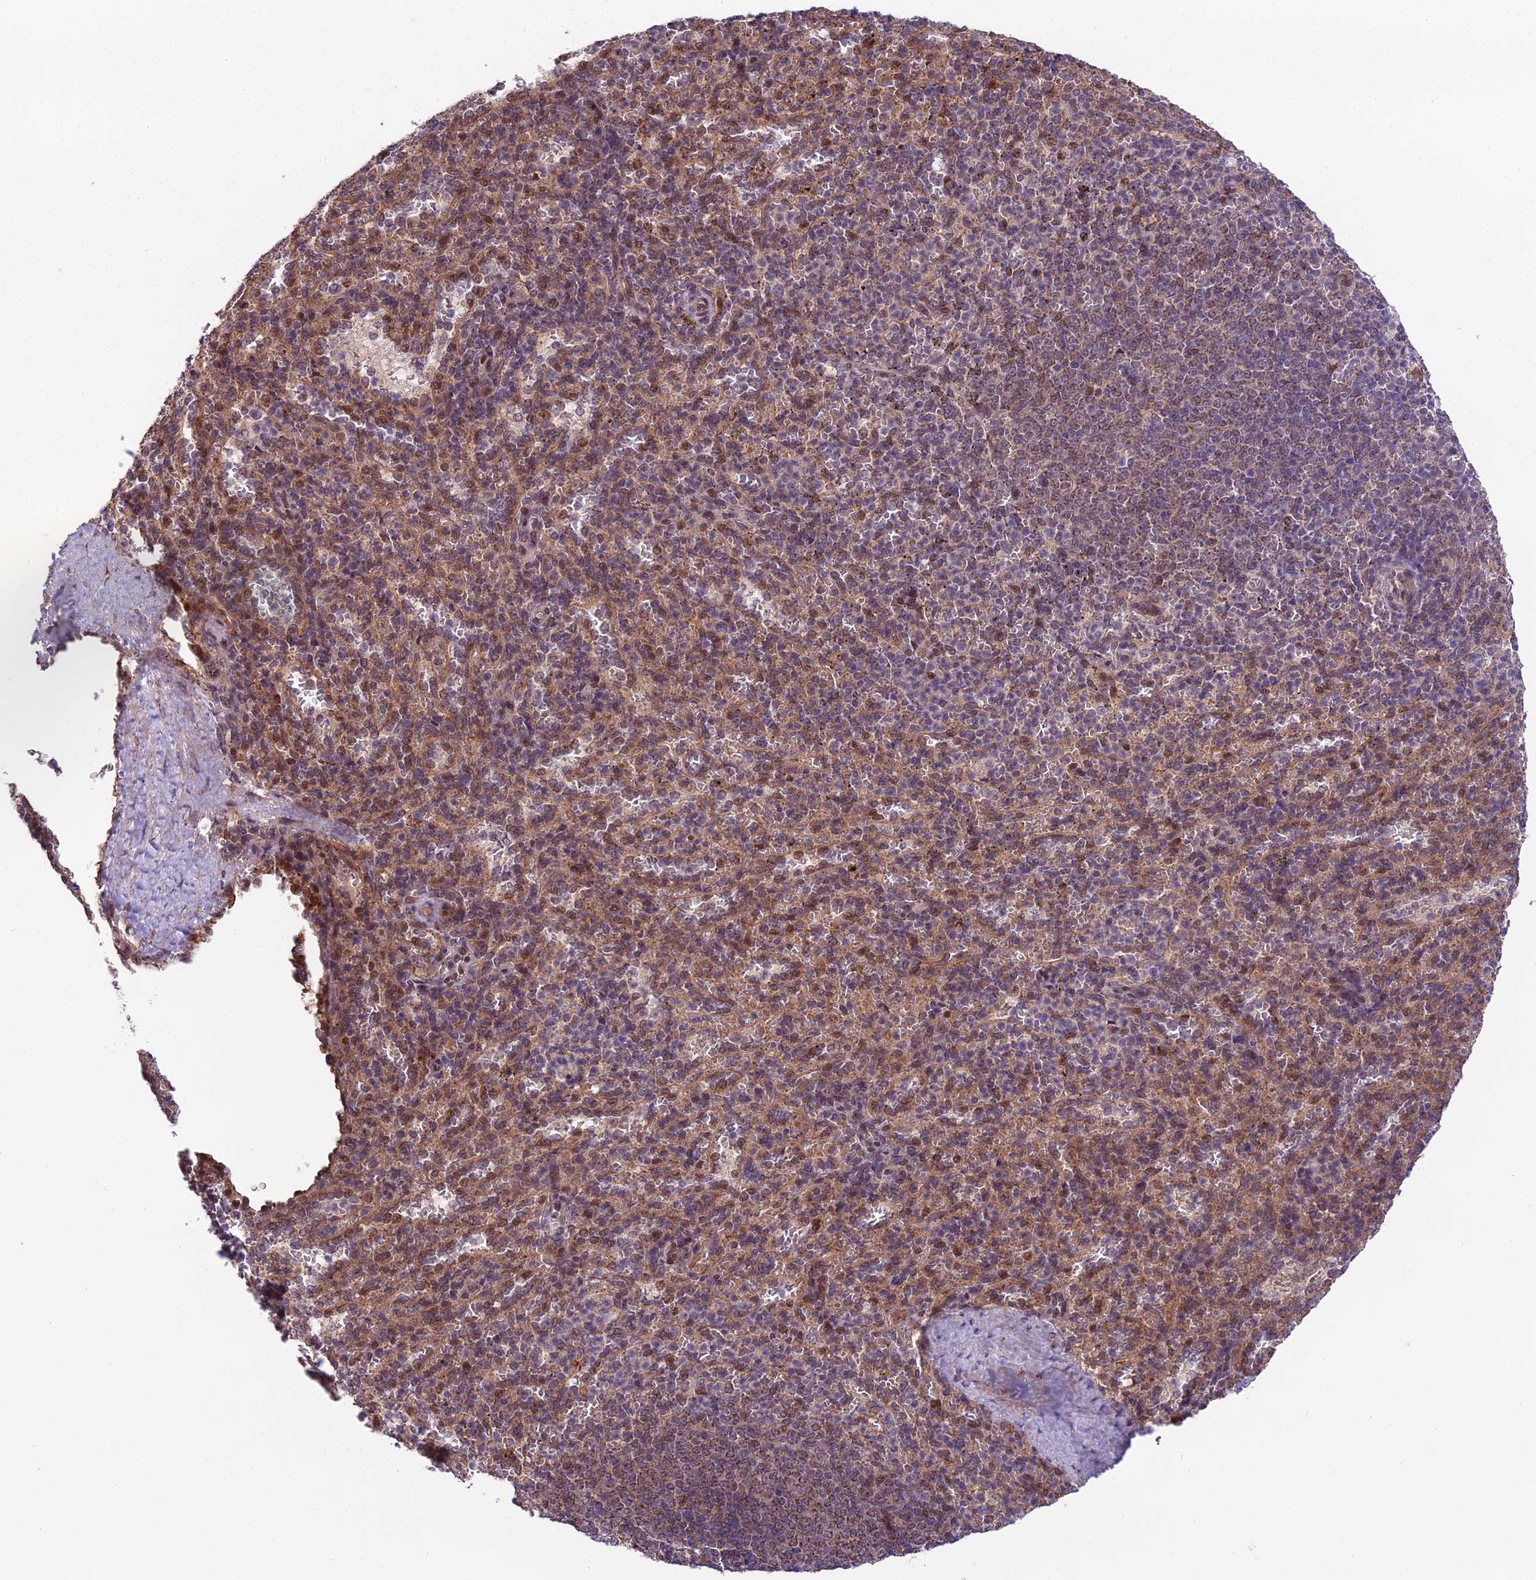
{"staining": {"intensity": "moderate", "quantity": "<25%", "location": "nuclear"}, "tissue": "spleen", "cell_type": "Cells in red pulp", "image_type": "normal", "snomed": [{"axis": "morphology", "description": "Normal tissue, NOS"}, {"axis": "topography", "description": "Spleen"}], "caption": "A brown stain highlights moderate nuclear positivity of a protein in cells in red pulp of benign human spleen.", "gene": "CYP2R1", "patient": {"sex": "female", "age": 21}}